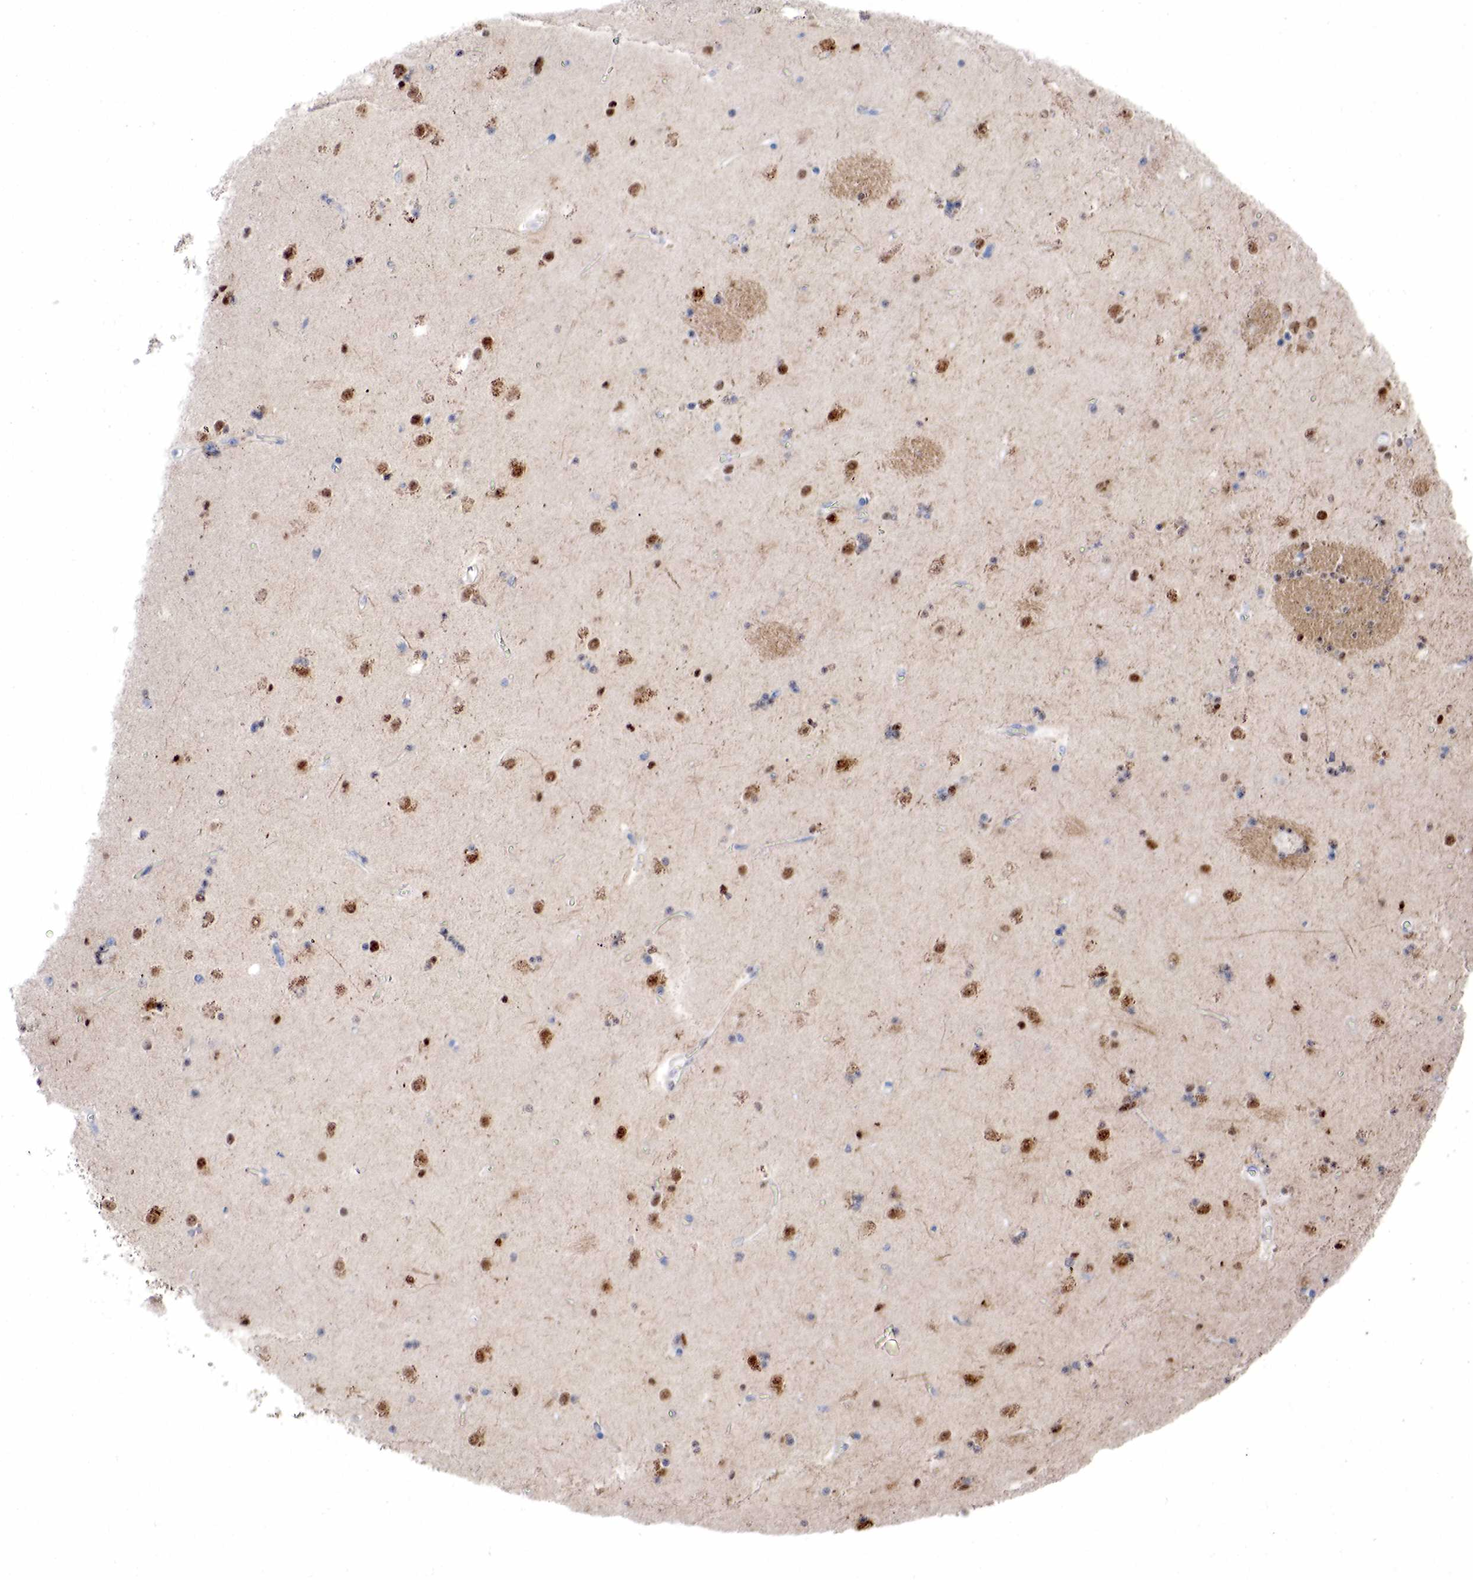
{"staining": {"intensity": "weak", "quantity": "<25%", "location": "nuclear"}, "tissue": "caudate", "cell_type": "Glial cells", "image_type": "normal", "snomed": [{"axis": "morphology", "description": "Normal tissue, NOS"}, {"axis": "topography", "description": "Lateral ventricle wall"}], "caption": "There is no significant expression in glial cells of caudate. Nuclei are stained in blue.", "gene": "PGR", "patient": {"sex": "female", "age": 54}}